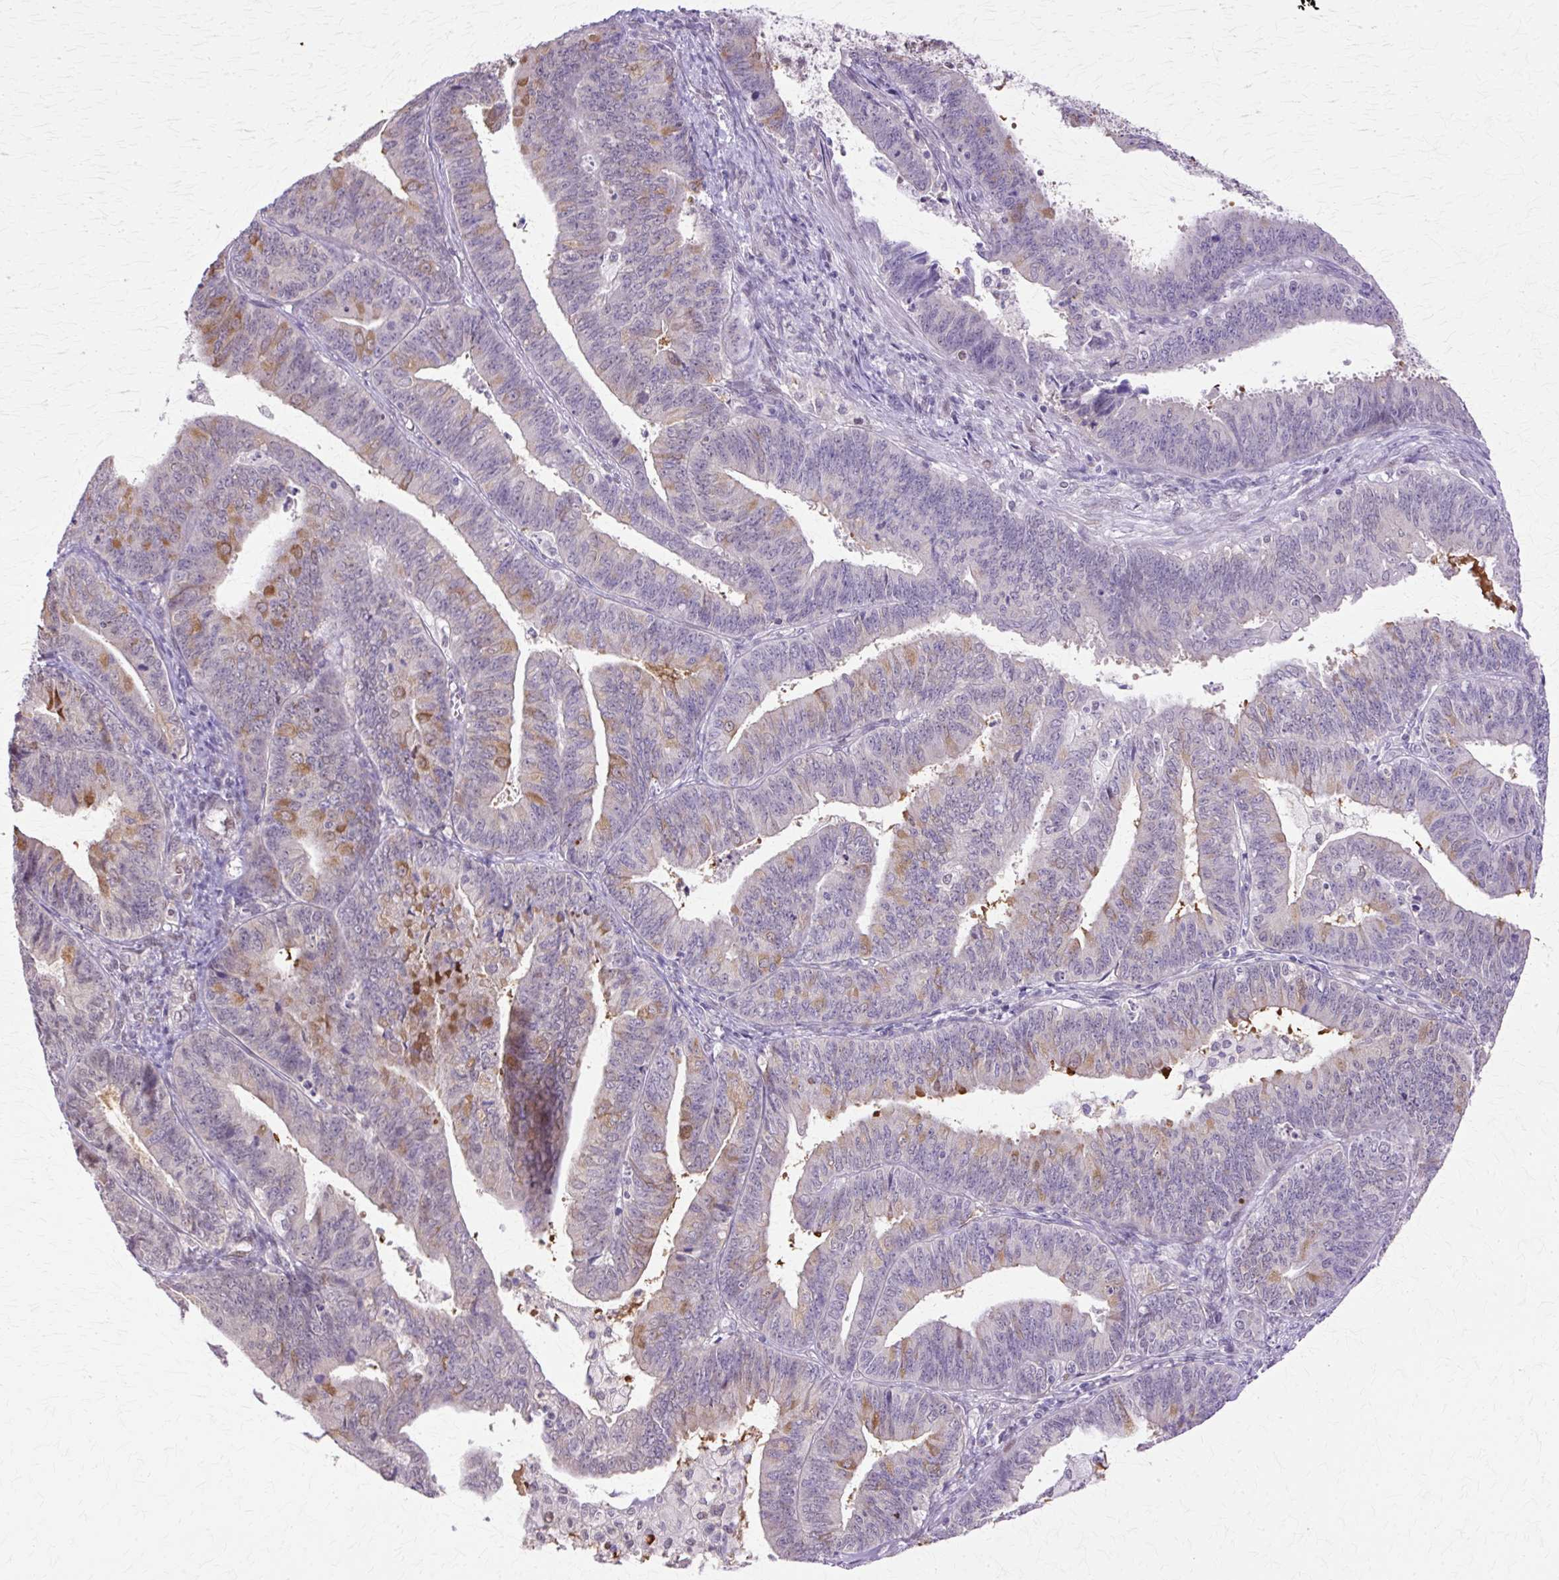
{"staining": {"intensity": "moderate", "quantity": "<25%", "location": "cytoplasmic/membranous"}, "tissue": "endometrial cancer", "cell_type": "Tumor cells", "image_type": "cancer", "snomed": [{"axis": "morphology", "description": "Adenocarcinoma, NOS"}, {"axis": "topography", "description": "Endometrium"}], "caption": "Brown immunohistochemical staining in endometrial cancer shows moderate cytoplasmic/membranous staining in about <25% of tumor cells.", "gene": "HSPA8", "patient": {"sex": "female", "age": 73}}